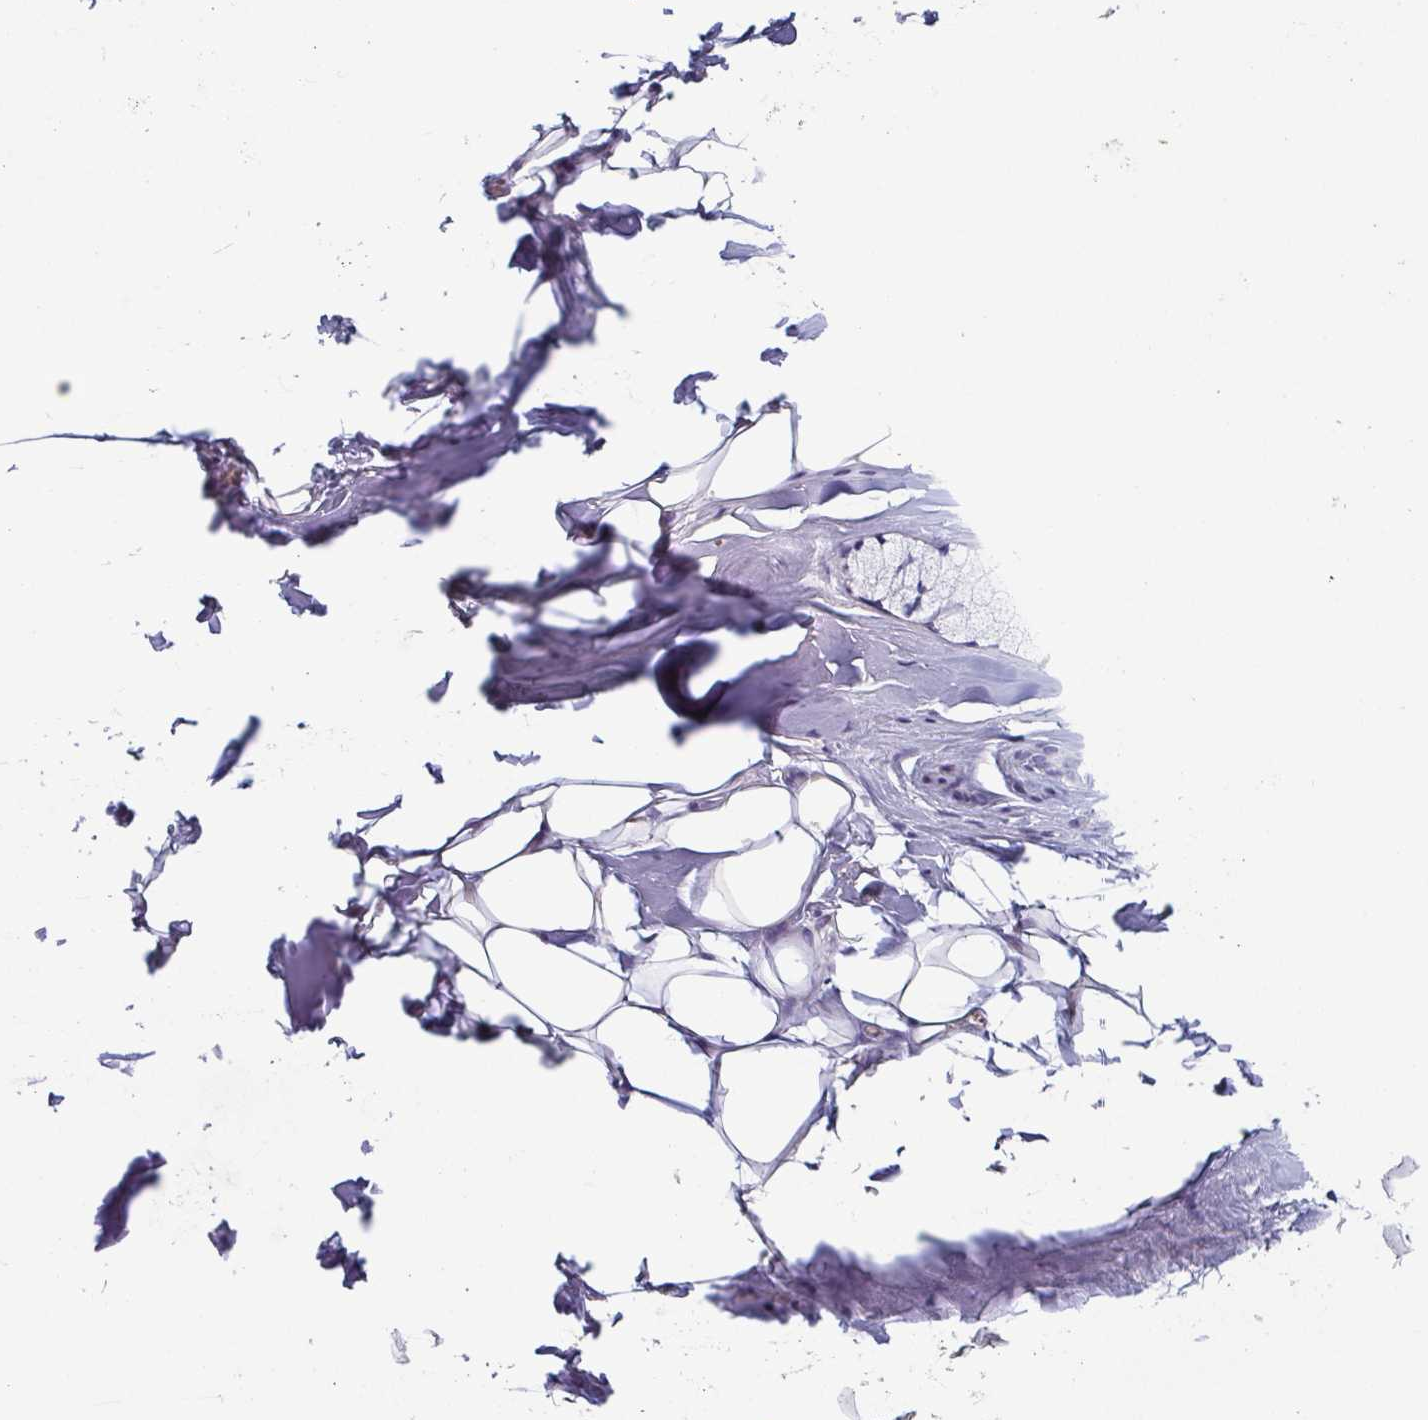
{"staining": {"intensity": "negative", "quantity": "none", "location": "none"}, "tissue": "adipose tissue", "cell_type": "Adipocytes", "image_type": "normal", "snomed": [{"axis": "morphology", "description": "Normal tissue, NOS"}, {"axis": "topography", "description": "Cartilage tissue"}, {"axis": "topography", "description": "Bronchus"}, {"axis": "topography", "description": "Peripheral nerve tissue"}], "caption": "Image shows no protein expression in adipocytes of benign adipose tissue.", "gene": "ITLN1", "patient": {"sex": "male", "age": 67}}